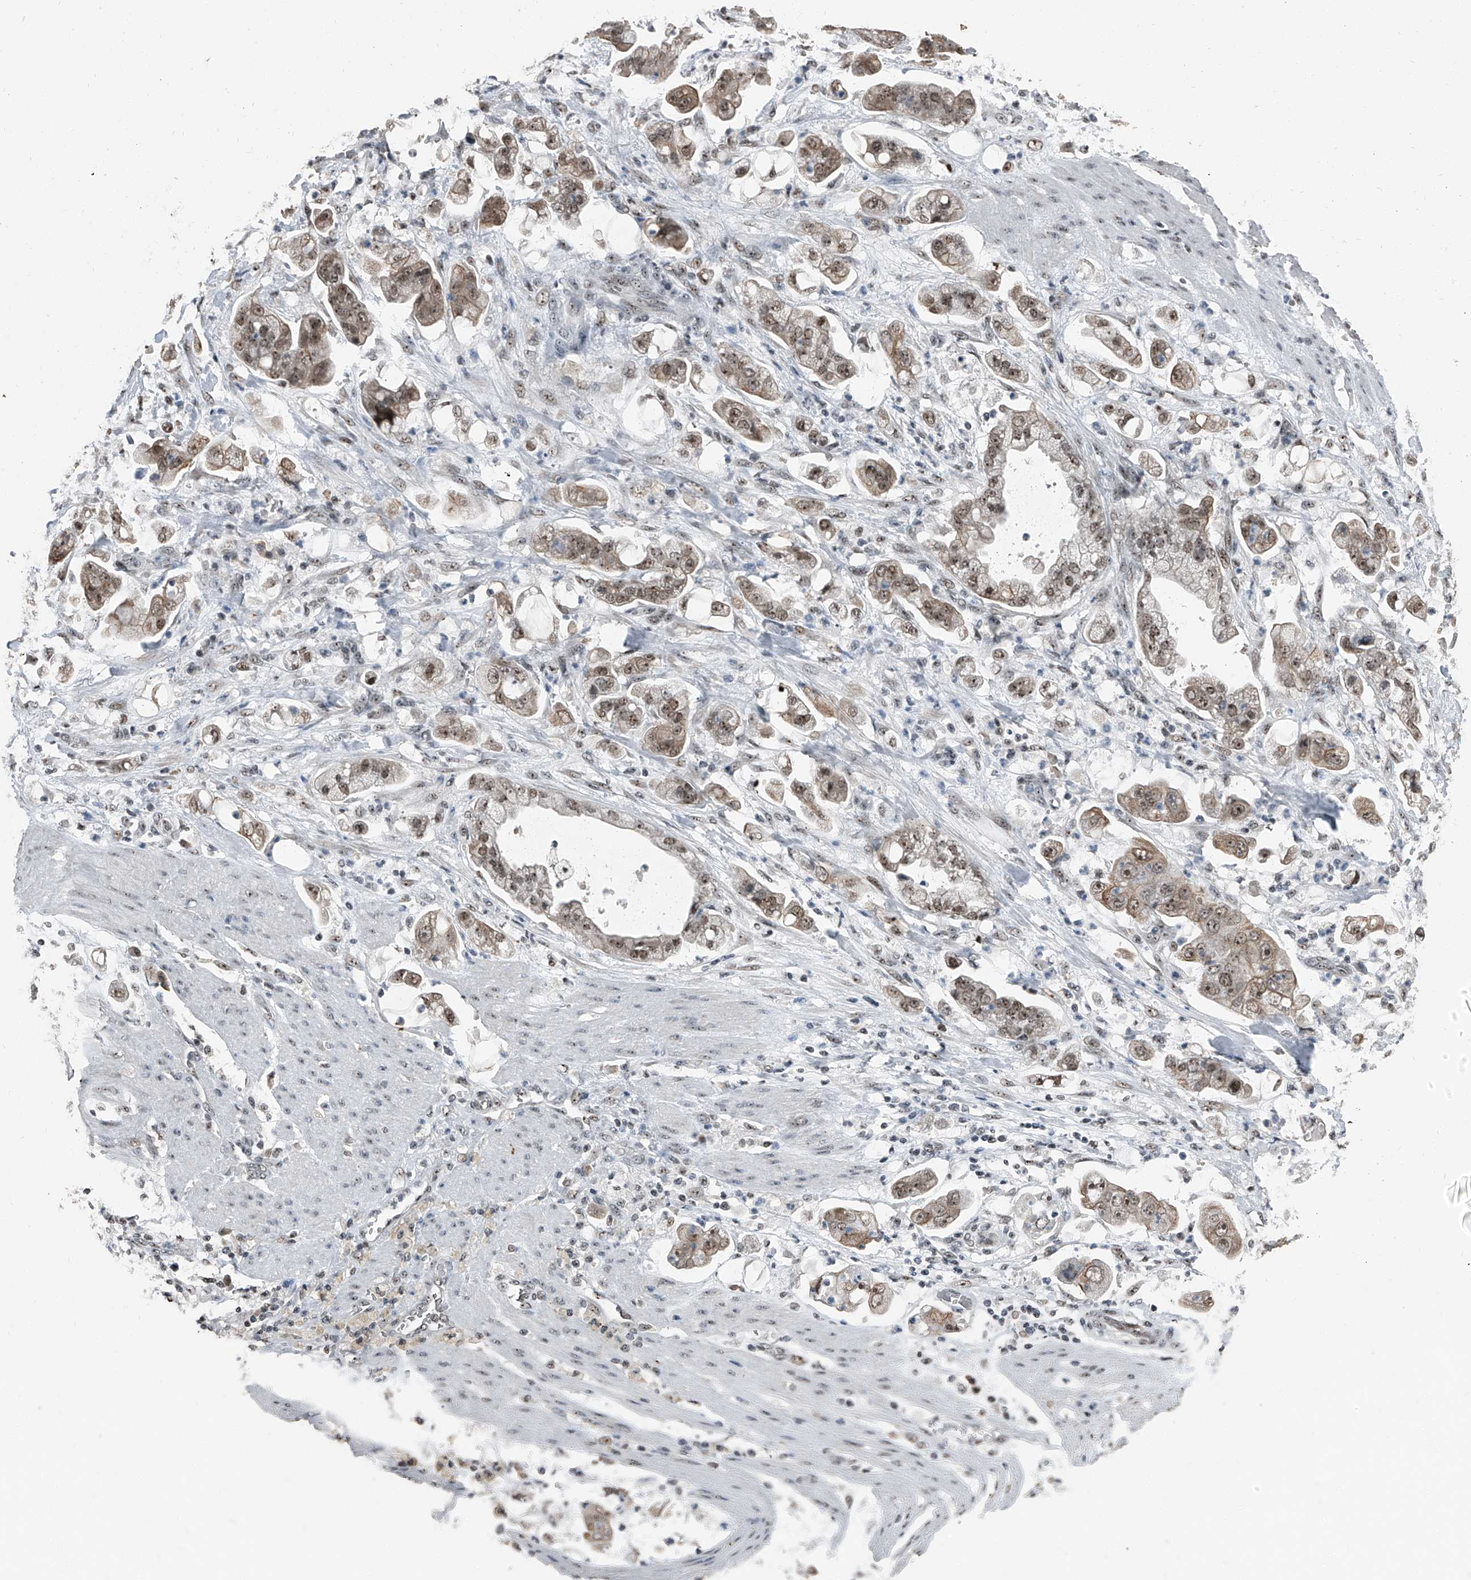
{"staining": {"intensity": "moderate", "quantity": ">75%", "location": "cytoplasmic/membranous,nuclear"}, "tissue": "stomach cancer", "cell_type": "Tumor cells", "image_type": "cancer", "snomed": [{"axis": "morphology", "description": "Adenocarcinoma, NOS"}, {"axis": "topography", "description": "Stomach"}], "caption": "IHC (DAB (3,3'-diaminobenzidine)) staining of stomach cancer reveals moderate cytoplasmic/membranous and nuclear protein expression in approximately >75% of tumor cells.", "gene": "TCOF1", "patient": {"sex": "male", "age": 62}}